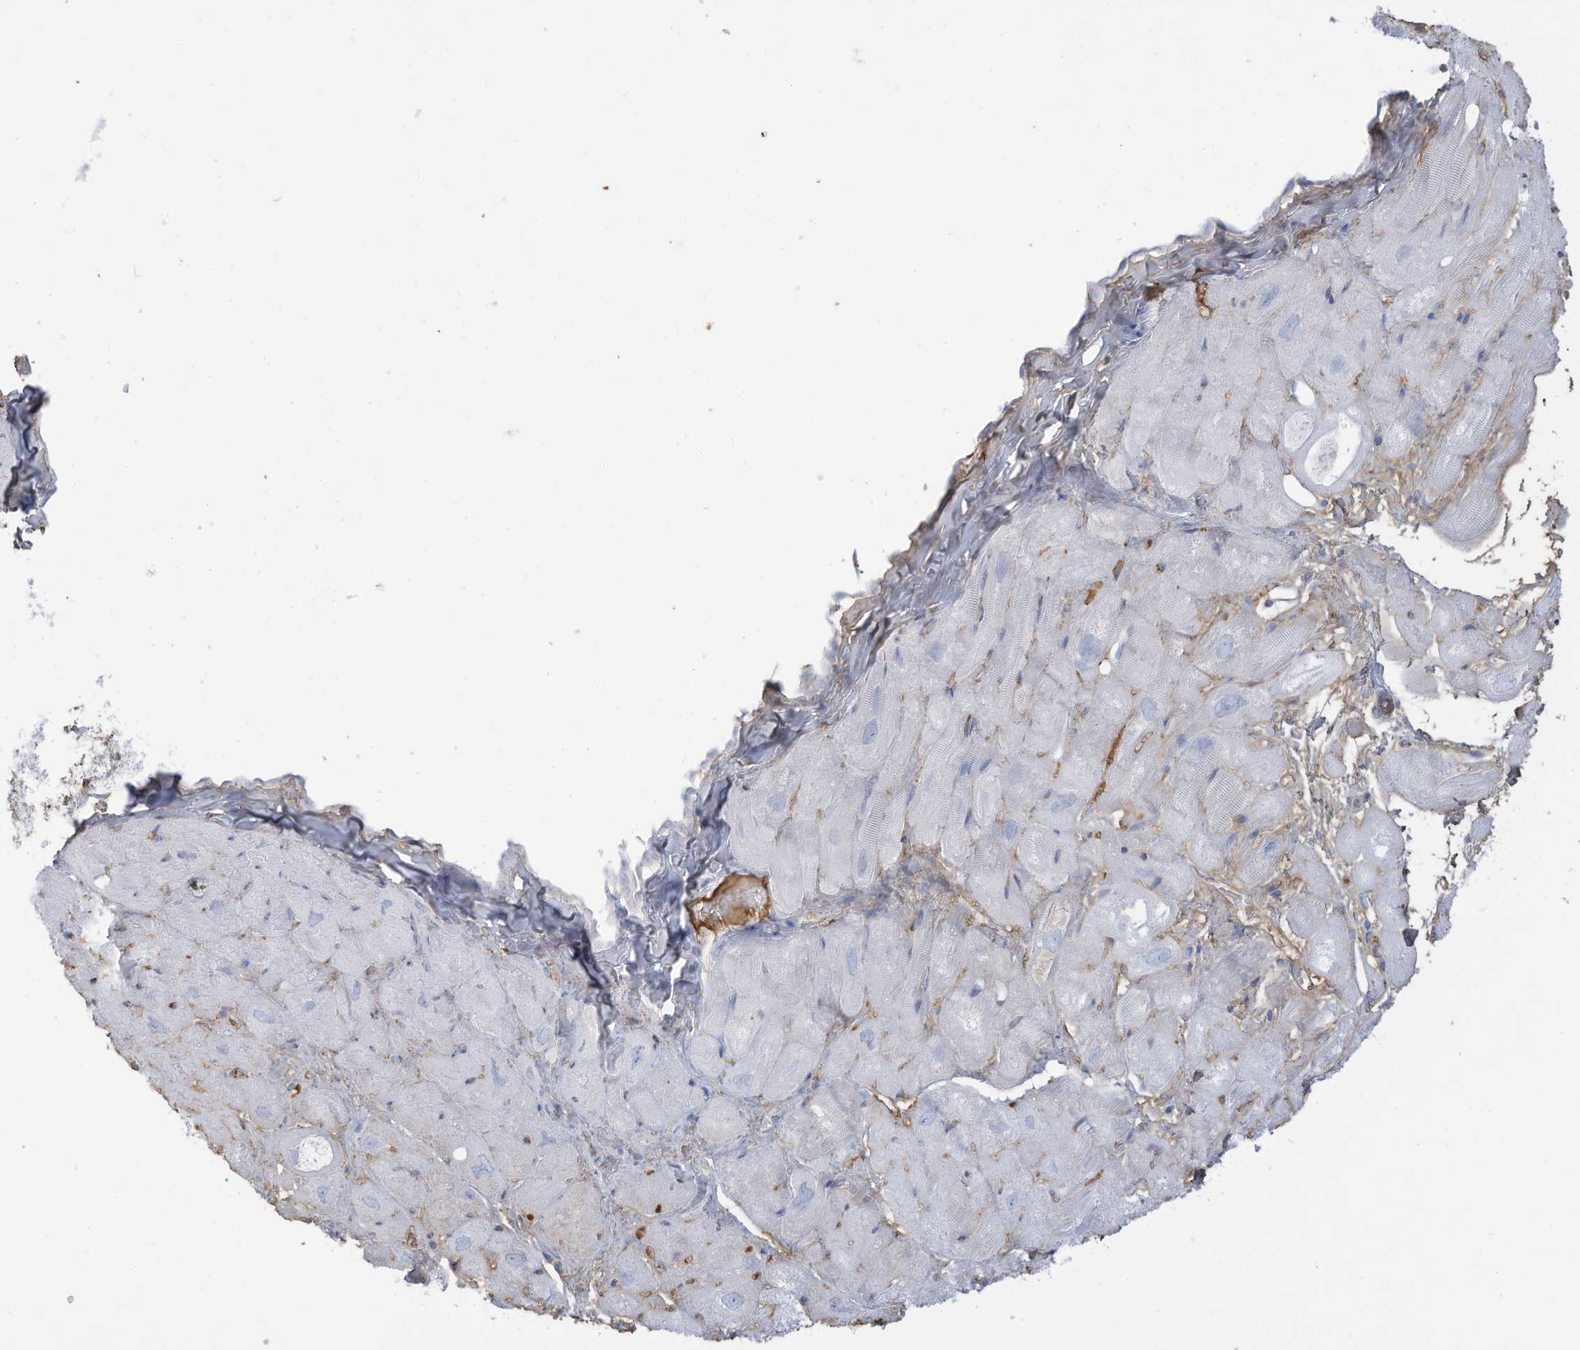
{"staining": {"intensity": "negative", "quantity": "none", "location": "none"}, "tissue": "heart muscle", "cell_type": "Cardiomyocytes", "image_type": "normal", "snomed": [{"axis": "morphology", "description": "Normal tissue, NOS"}, {"axis": "topography", "description": "Heart"}], "caption": "Immunohistochemistry (IHC) histopathology image of unremarkable heart muscle: heart muscle stained with DAB (3,3'-diaminobenzidine) reveals no significant protein staining in cardiomyocytes. (IHC, brightfield microscopy, high magnification).", "gene": "HSD17B13", "patient": {"sex": "male", "age": 50}}